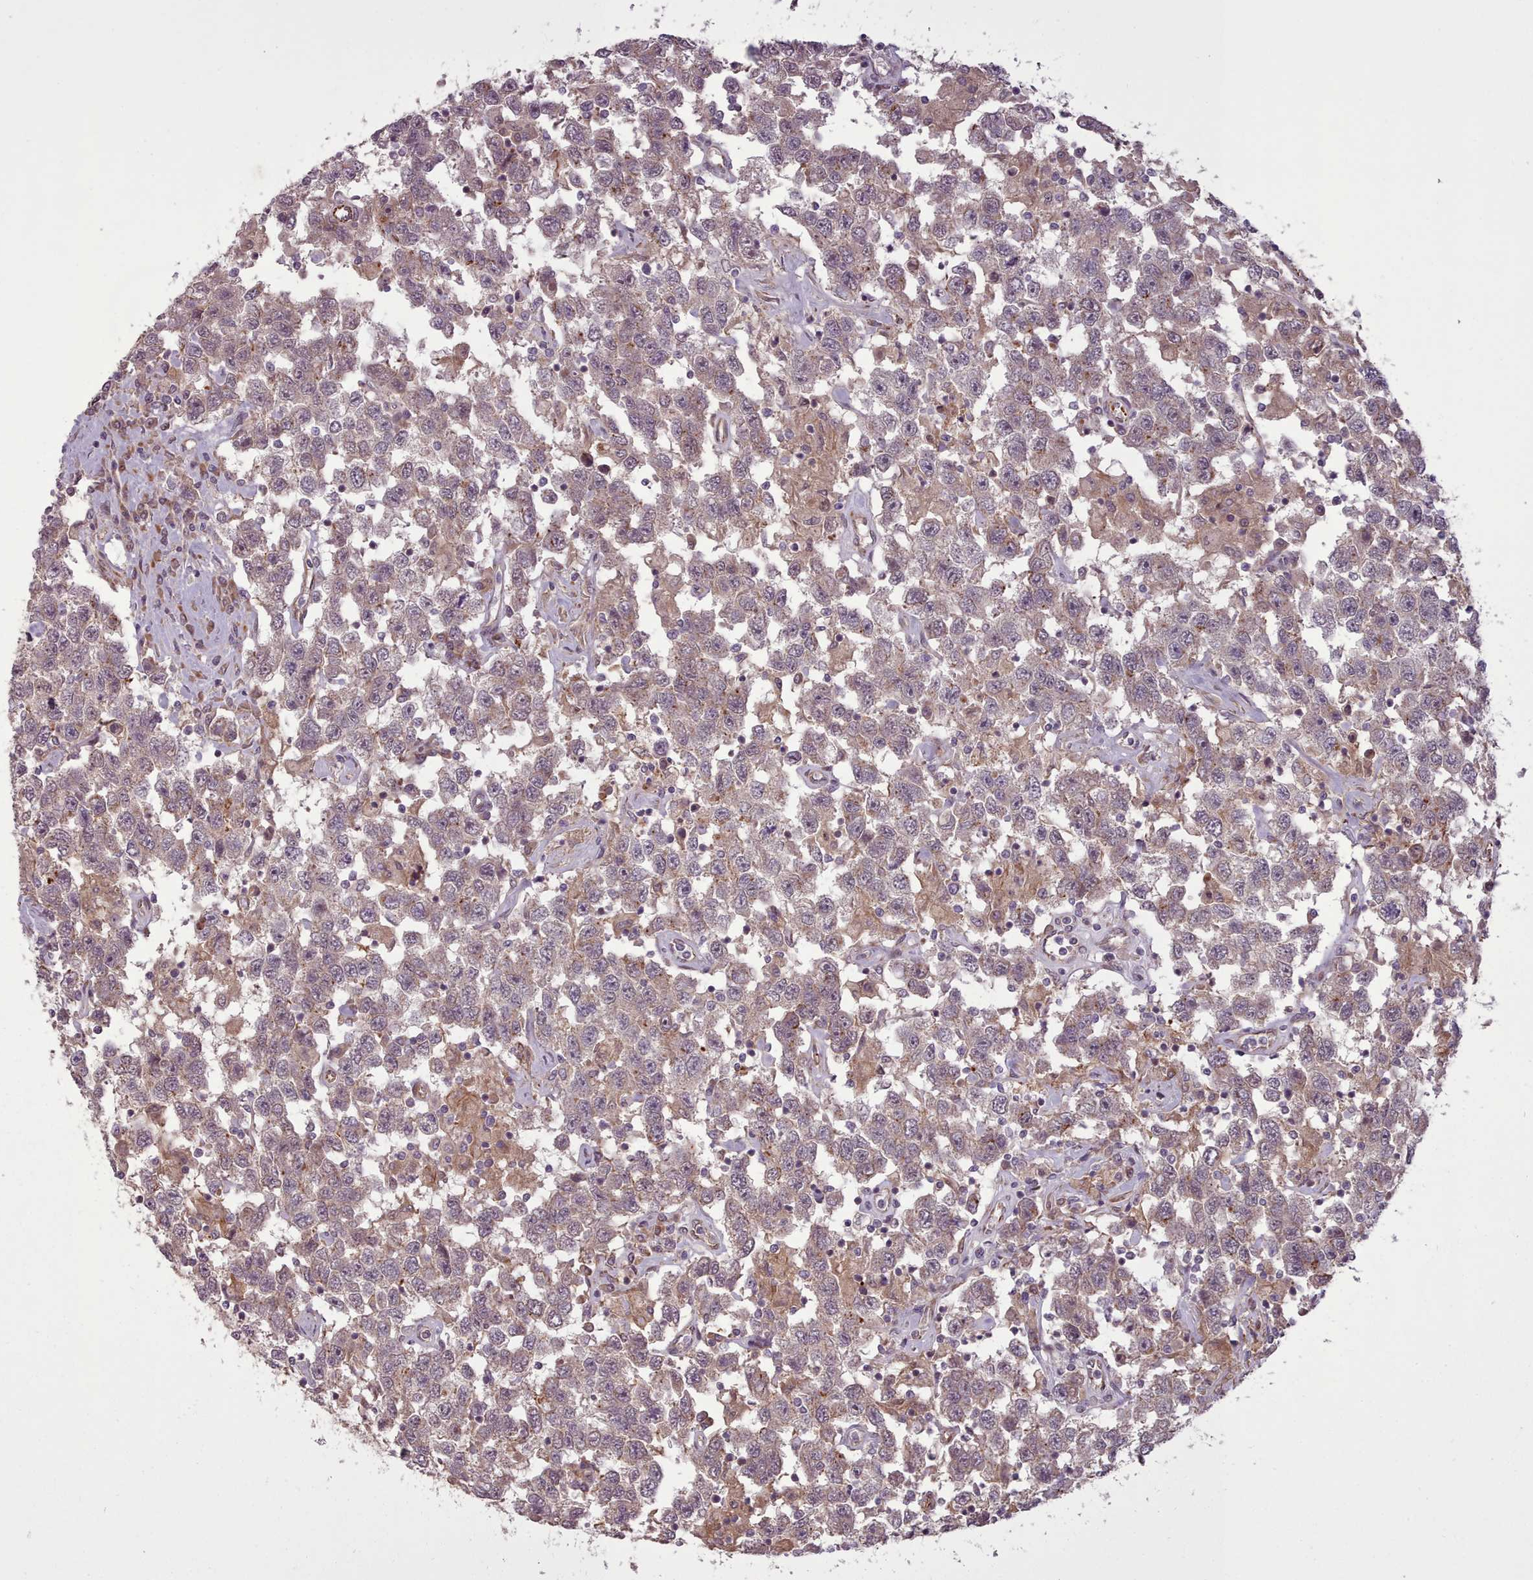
{"staining": {"intensity": "weak", "quantity": "<25%", "location": "cytoplasmic/membranous"}, "tissue": "testis cancer", "cell_type": "Tumor cells", "image_type": "cancer", "snomed": [{"axis": "morphology", "description": "Seminoma, NOS"}, {"axis": "topography", "description": "Testis"}], "caption": "Protein analysis of testis cancer demonstrates no significant expression in tumor cells.", "gene": "GBGT1", "patient": {"sex": "male", "age": 41}}